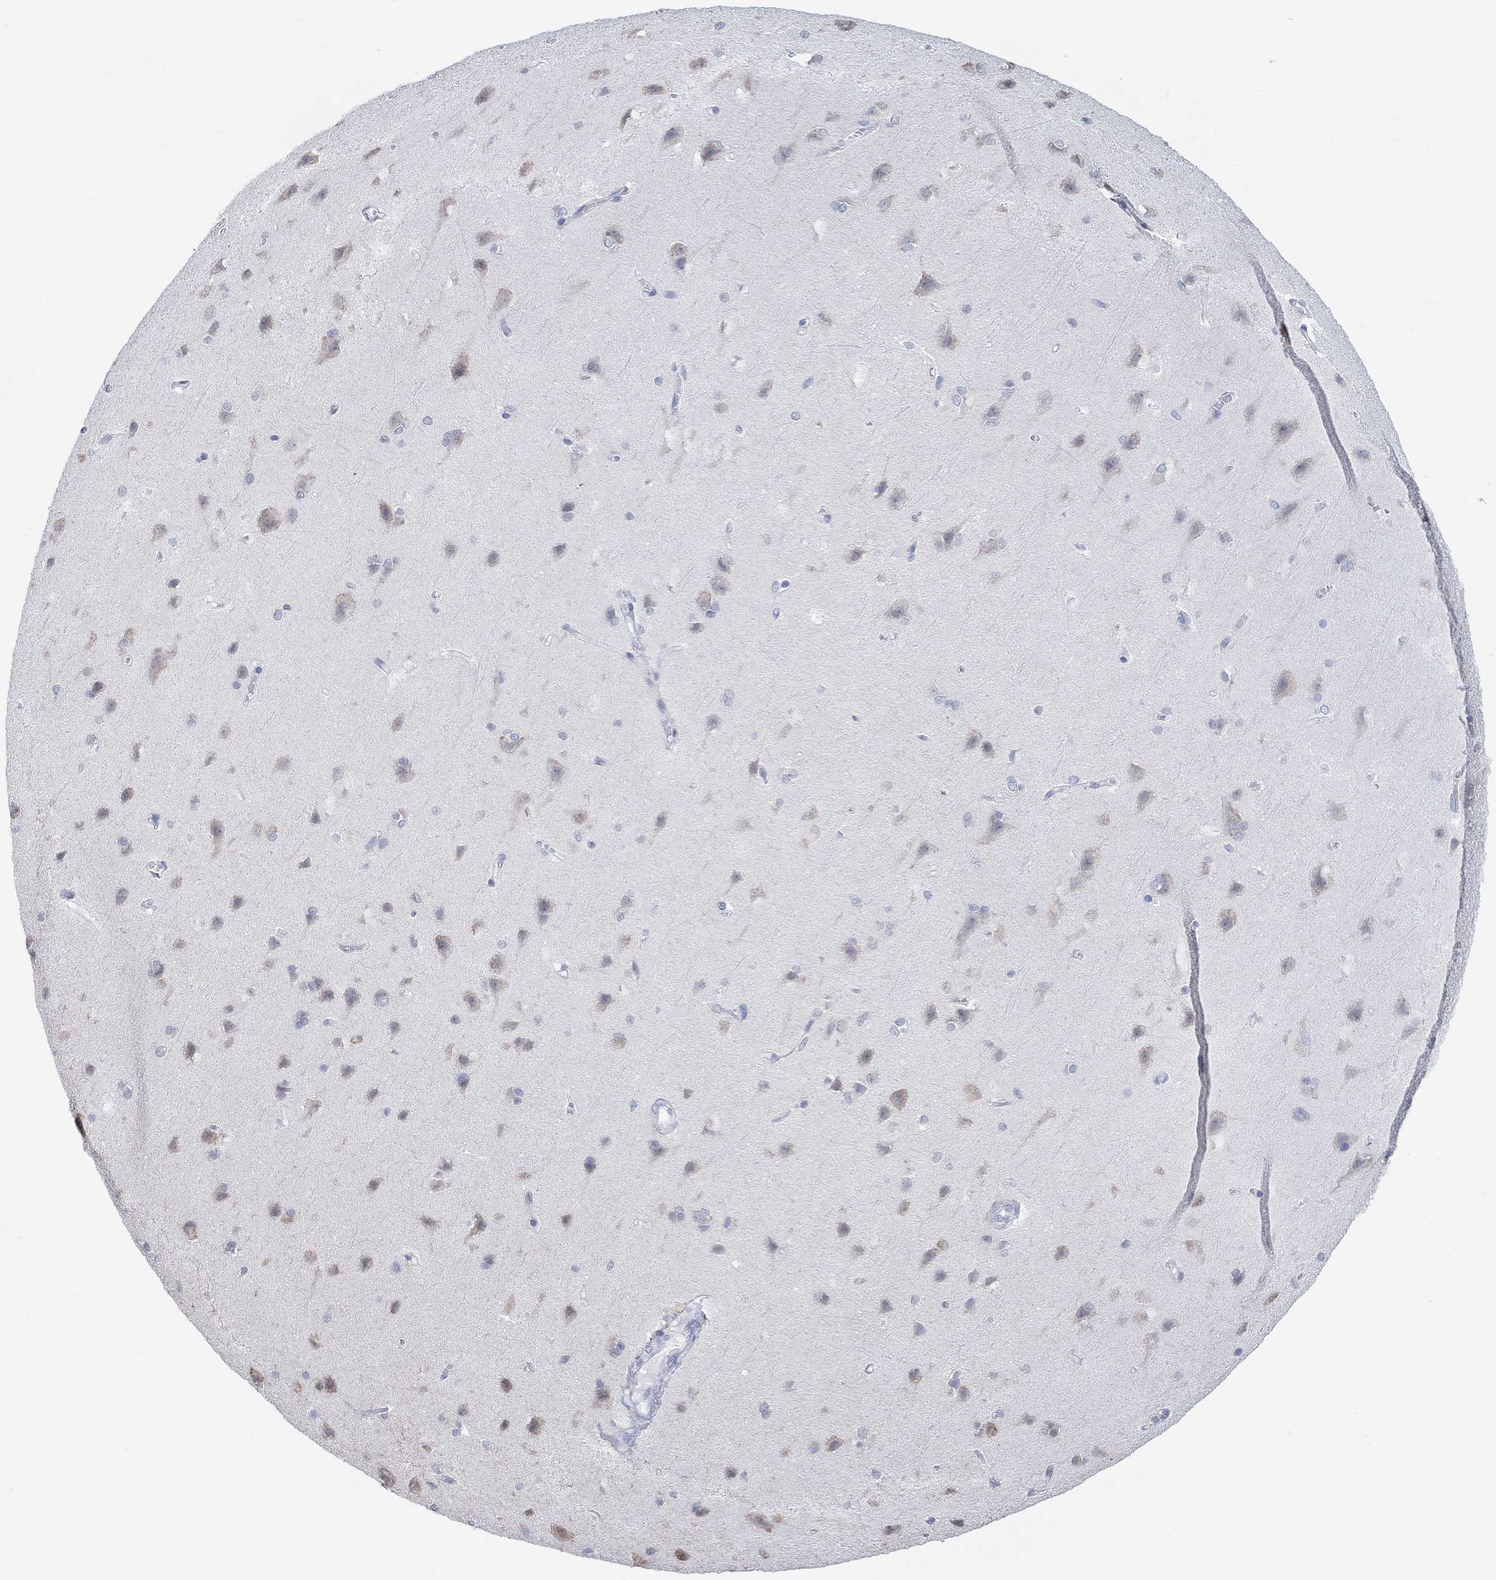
{"staining": {"intensity": "negative", "quantity": "none", "location": "none"}, "tissue": "cerebral cortex", "cell_type": "Endothelial cells", "image_type": "normal", "snomed": [{"axis": "morphology", "description": "Normal tissue, NOS"}, {"axis": "topography", "description": "Cerebral cortex"}], "caption": "The image shows no staining of endothelial cells in unremarkable cerebral cortex. (IHC, brightfield microscopy, high magnification).", "gene": "MUC1", "patient": {"sex": "male", "age": 37}}